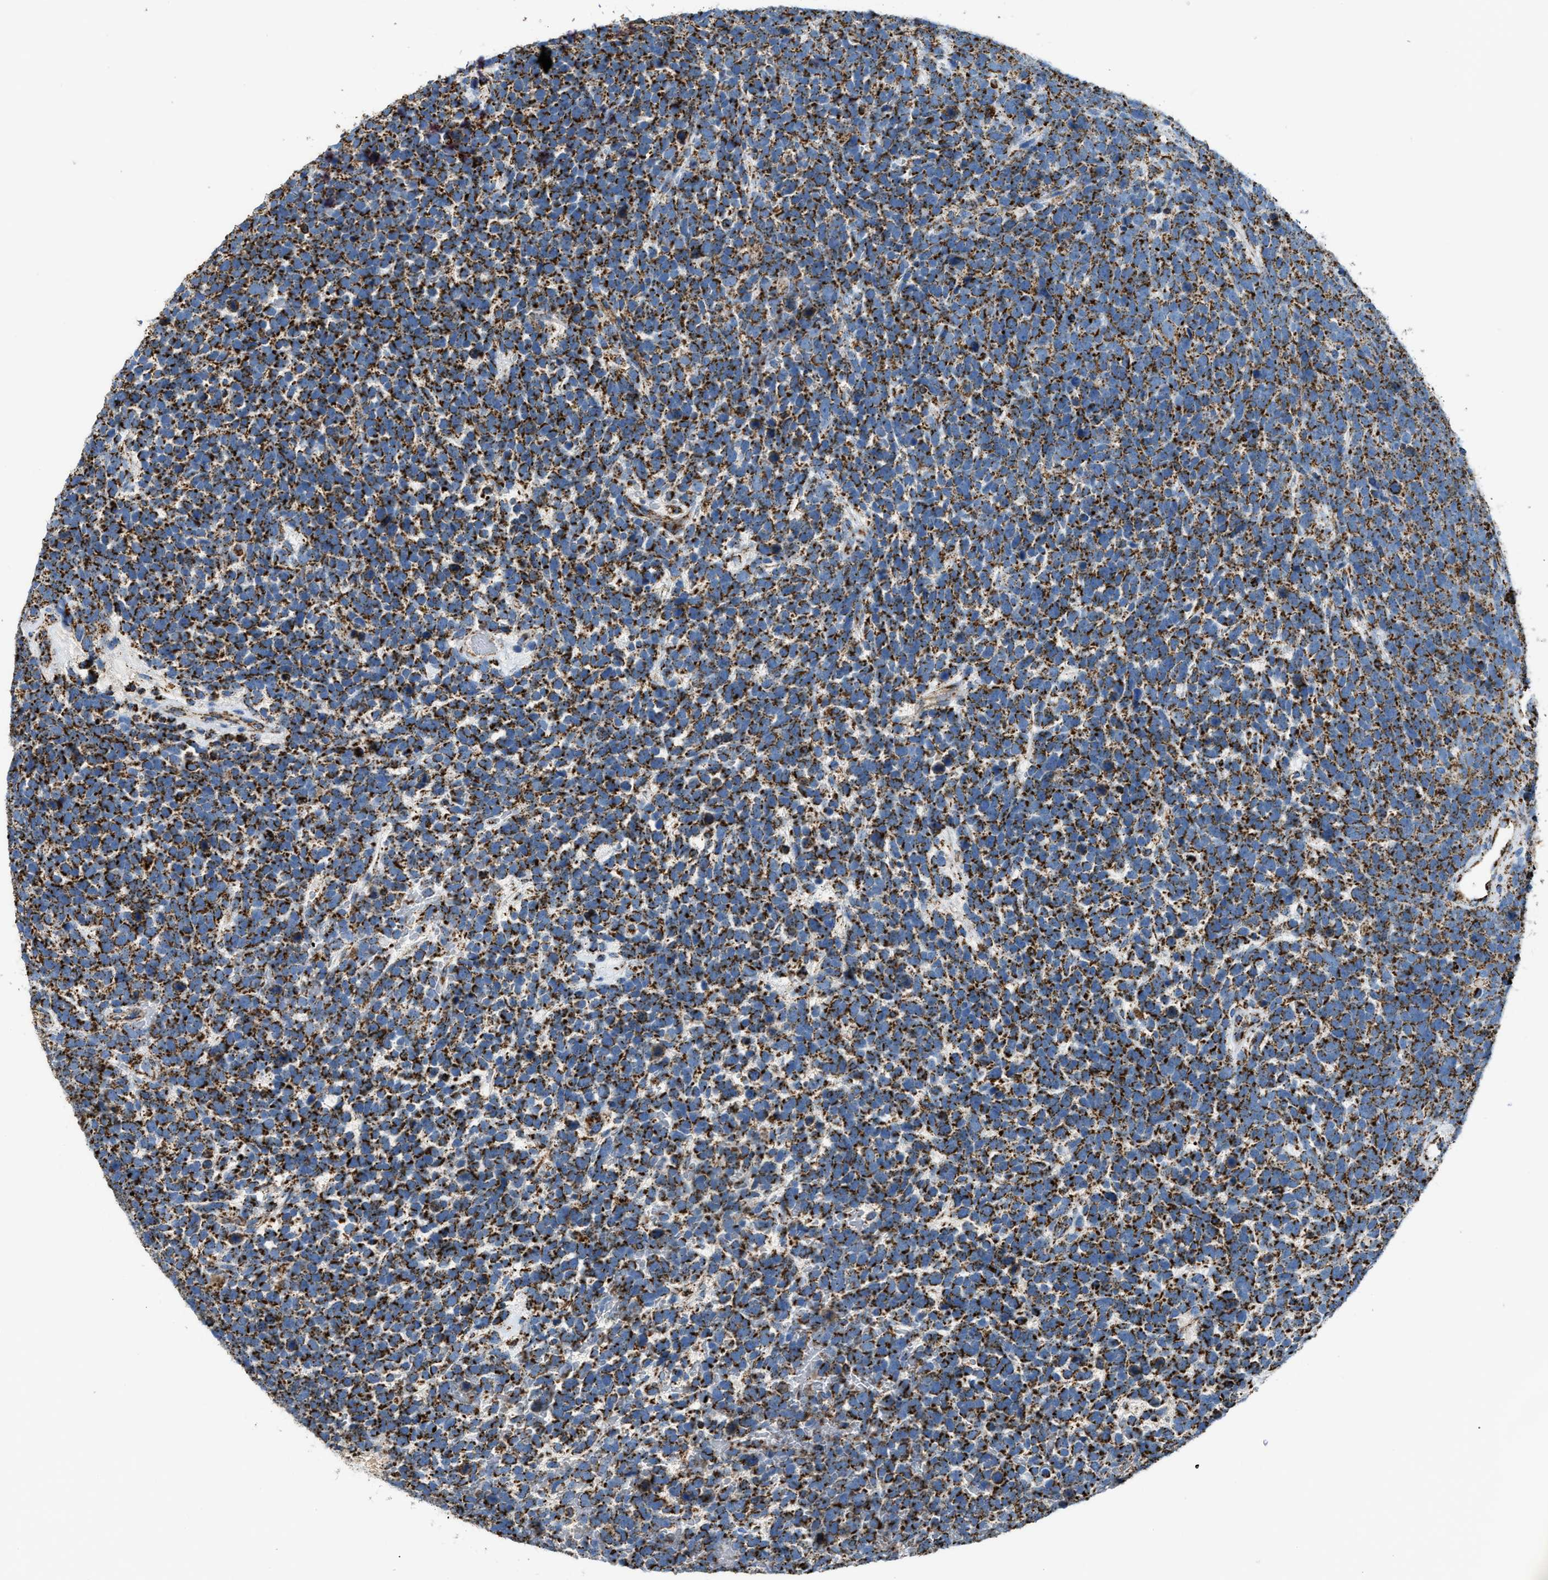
{"staining": {"intensity": "strong", "quantity": ">75%", "location": "cytoplasmic/membranous"}, "tissue": "urothelial cancer", "cell_type": "Tumor cells", "image_type": "cancer", "snomed": [{"axis": "morphology", "description": "Urothelial carcinoma, High grade"}, {"axis": "topography", "description": "Urinary bladder"}], "caption": "High-grade urothelial carcinoma stained for a protein (brown) shows strong cytoplasmic/membranous positive expression in approximately >75% of tumor cells.", "gene": "ETFB", "patient": {"sex": "female", "age": 82}}